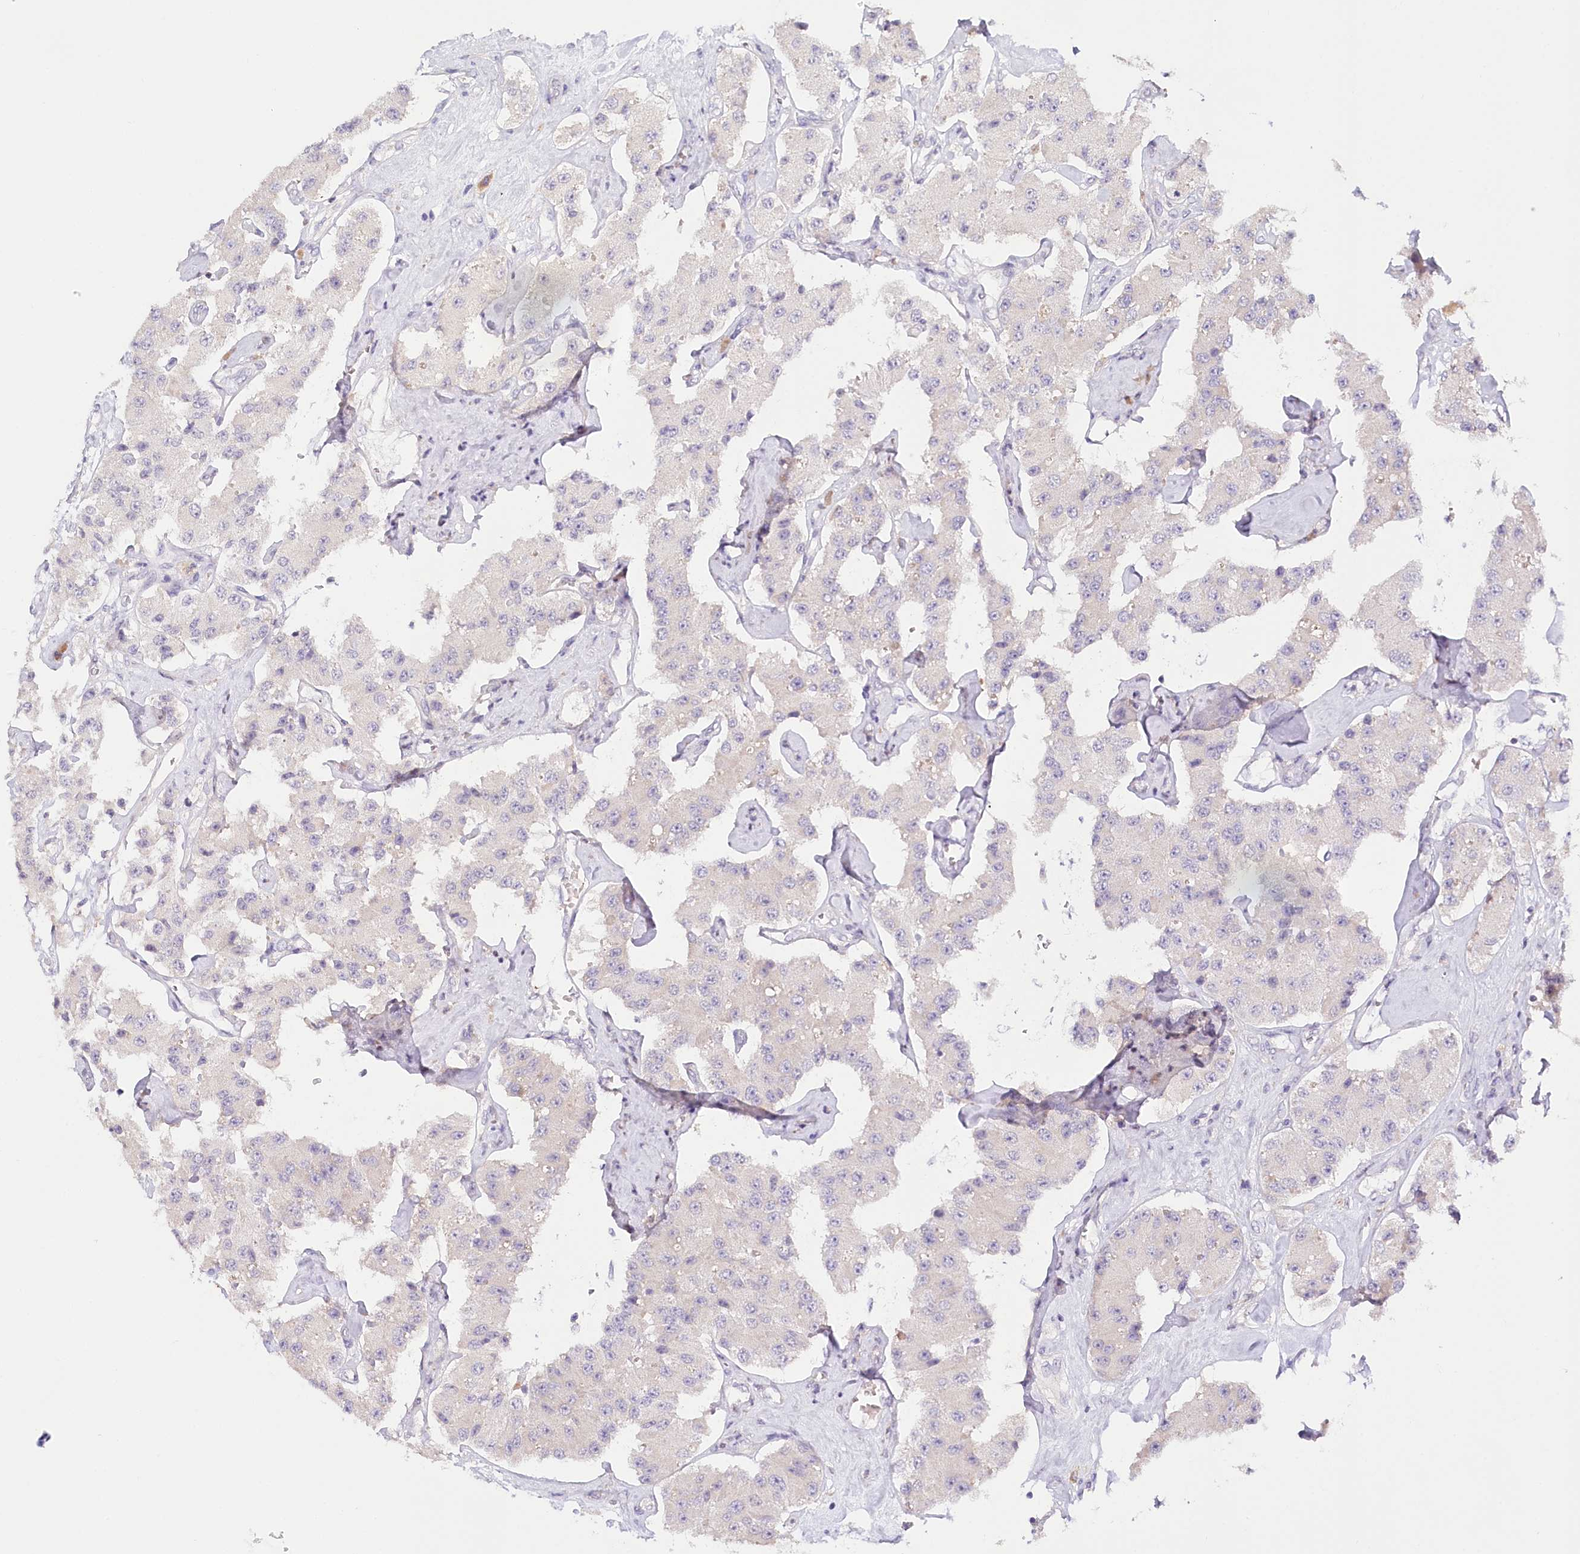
{"staining": {"intensity": "negative", "quantity": "none", "location": "none"}, "tissue": "carcinoid", "cell_type": "Tumor cells", "image_type": "cancer", "snomed": [{"axis": "morphology", "description": "Carcinoid, malignant, NOS"}, {"axis": "topography", "description": "Pancreas"}], "caption": "The immunohistochemistry photomicrograph has no significant expression in tumor cells of carcinoid (malignant) tissue.", "gene": "DAPK1", "patient": {"sex": "male", "age": 41}}